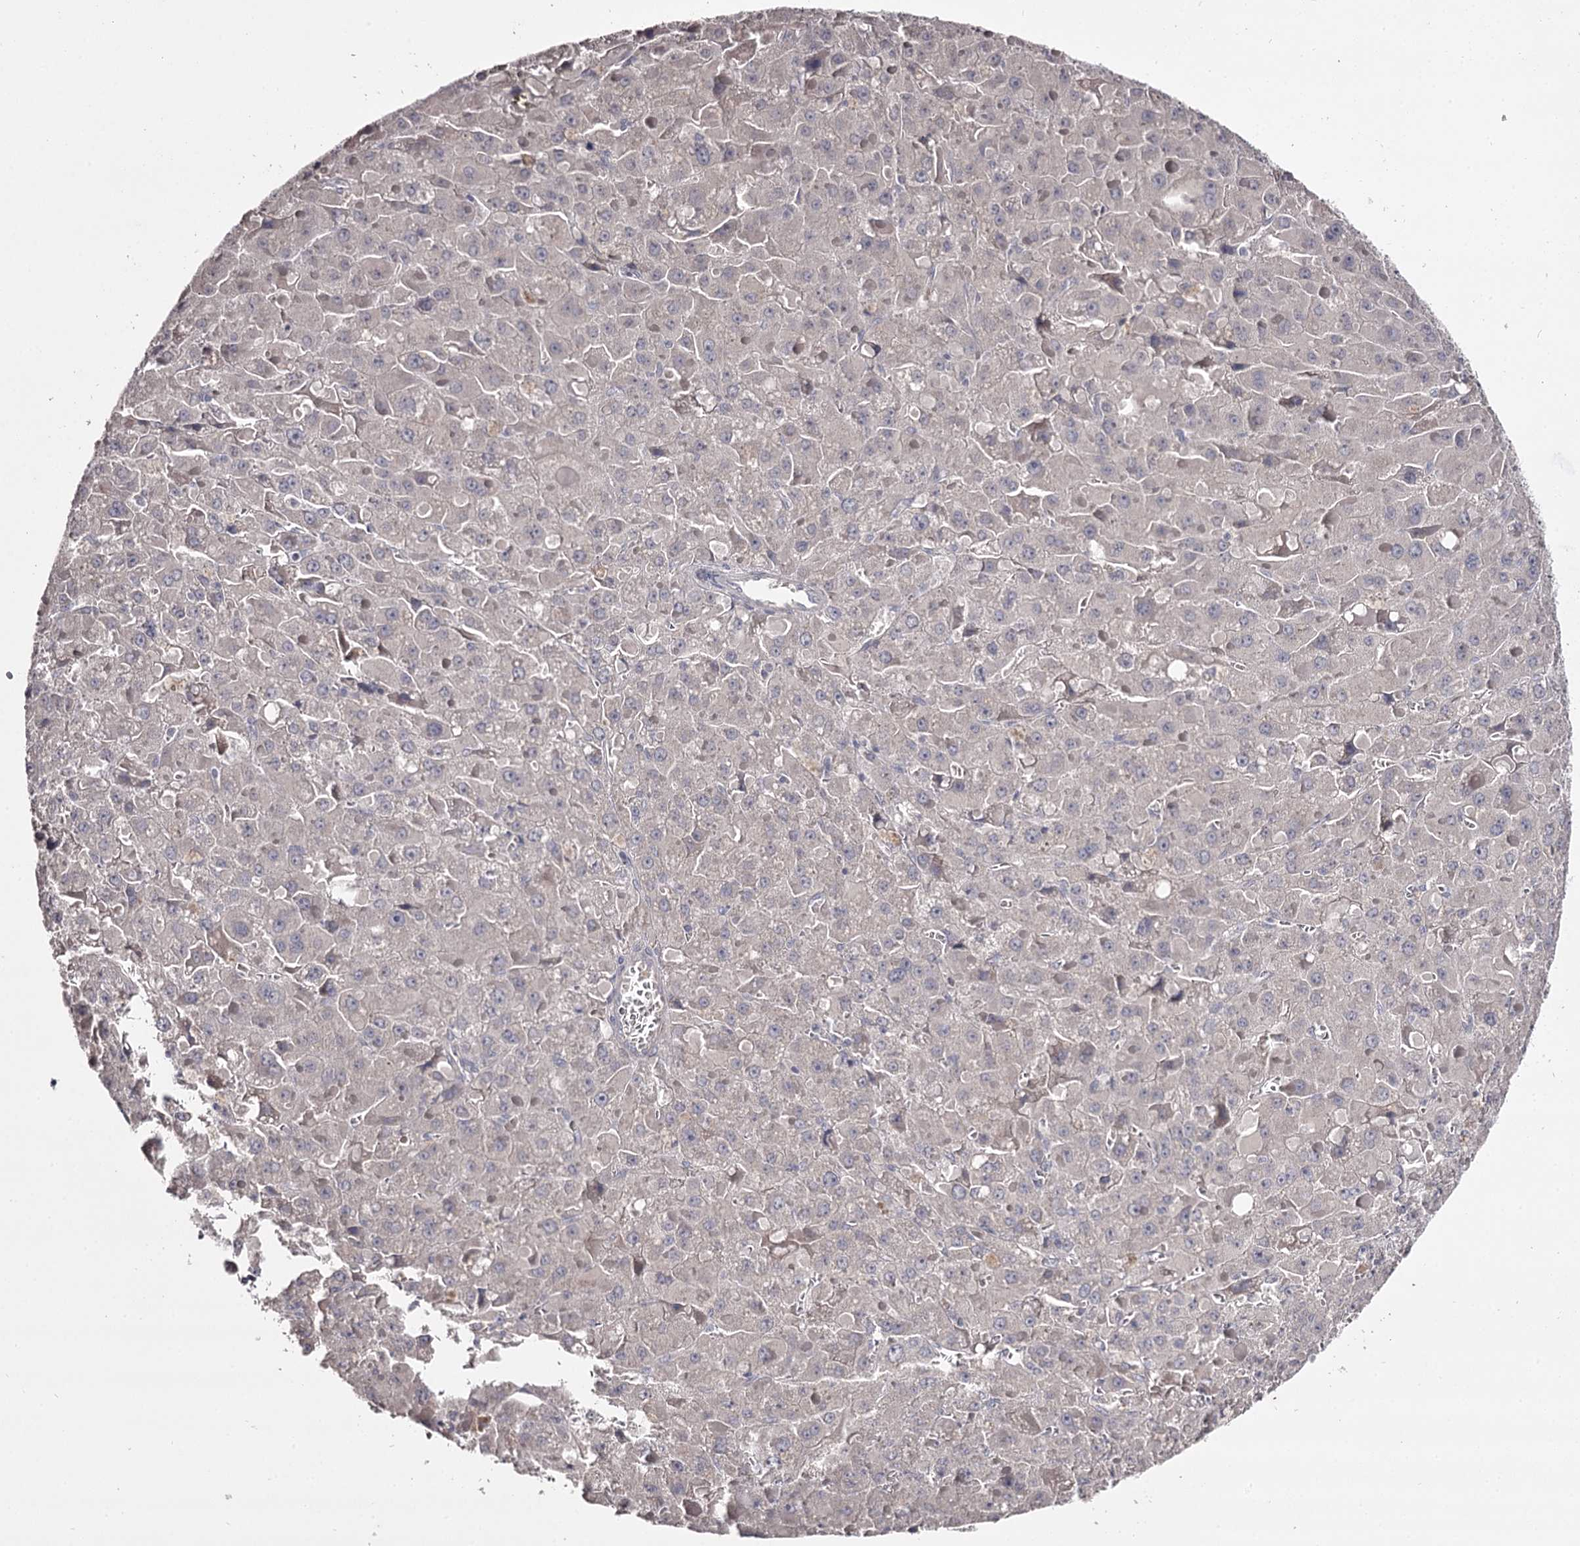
{"staining": {"intensity": "negative", "quantity": "none", "location": "none"}, "tissue": "liver cancer", "cell_type": "Tumor cells", "image_type": "cancer", "snomed": [{"axis": "morphology", "description": "Carcinoma, Hepatocellular, NOS"}, {"axis": "topography", "description": "Liver"}], "caption": "Immunohistochemistry micrograph of neoplastic tissue: liver cancer (hepatocellular carcinoma) stained with DAB exhibits no significant protein staining in tumor cells.", "gene": "PRM2", "patient": {"sex": "female", "age": 73}}